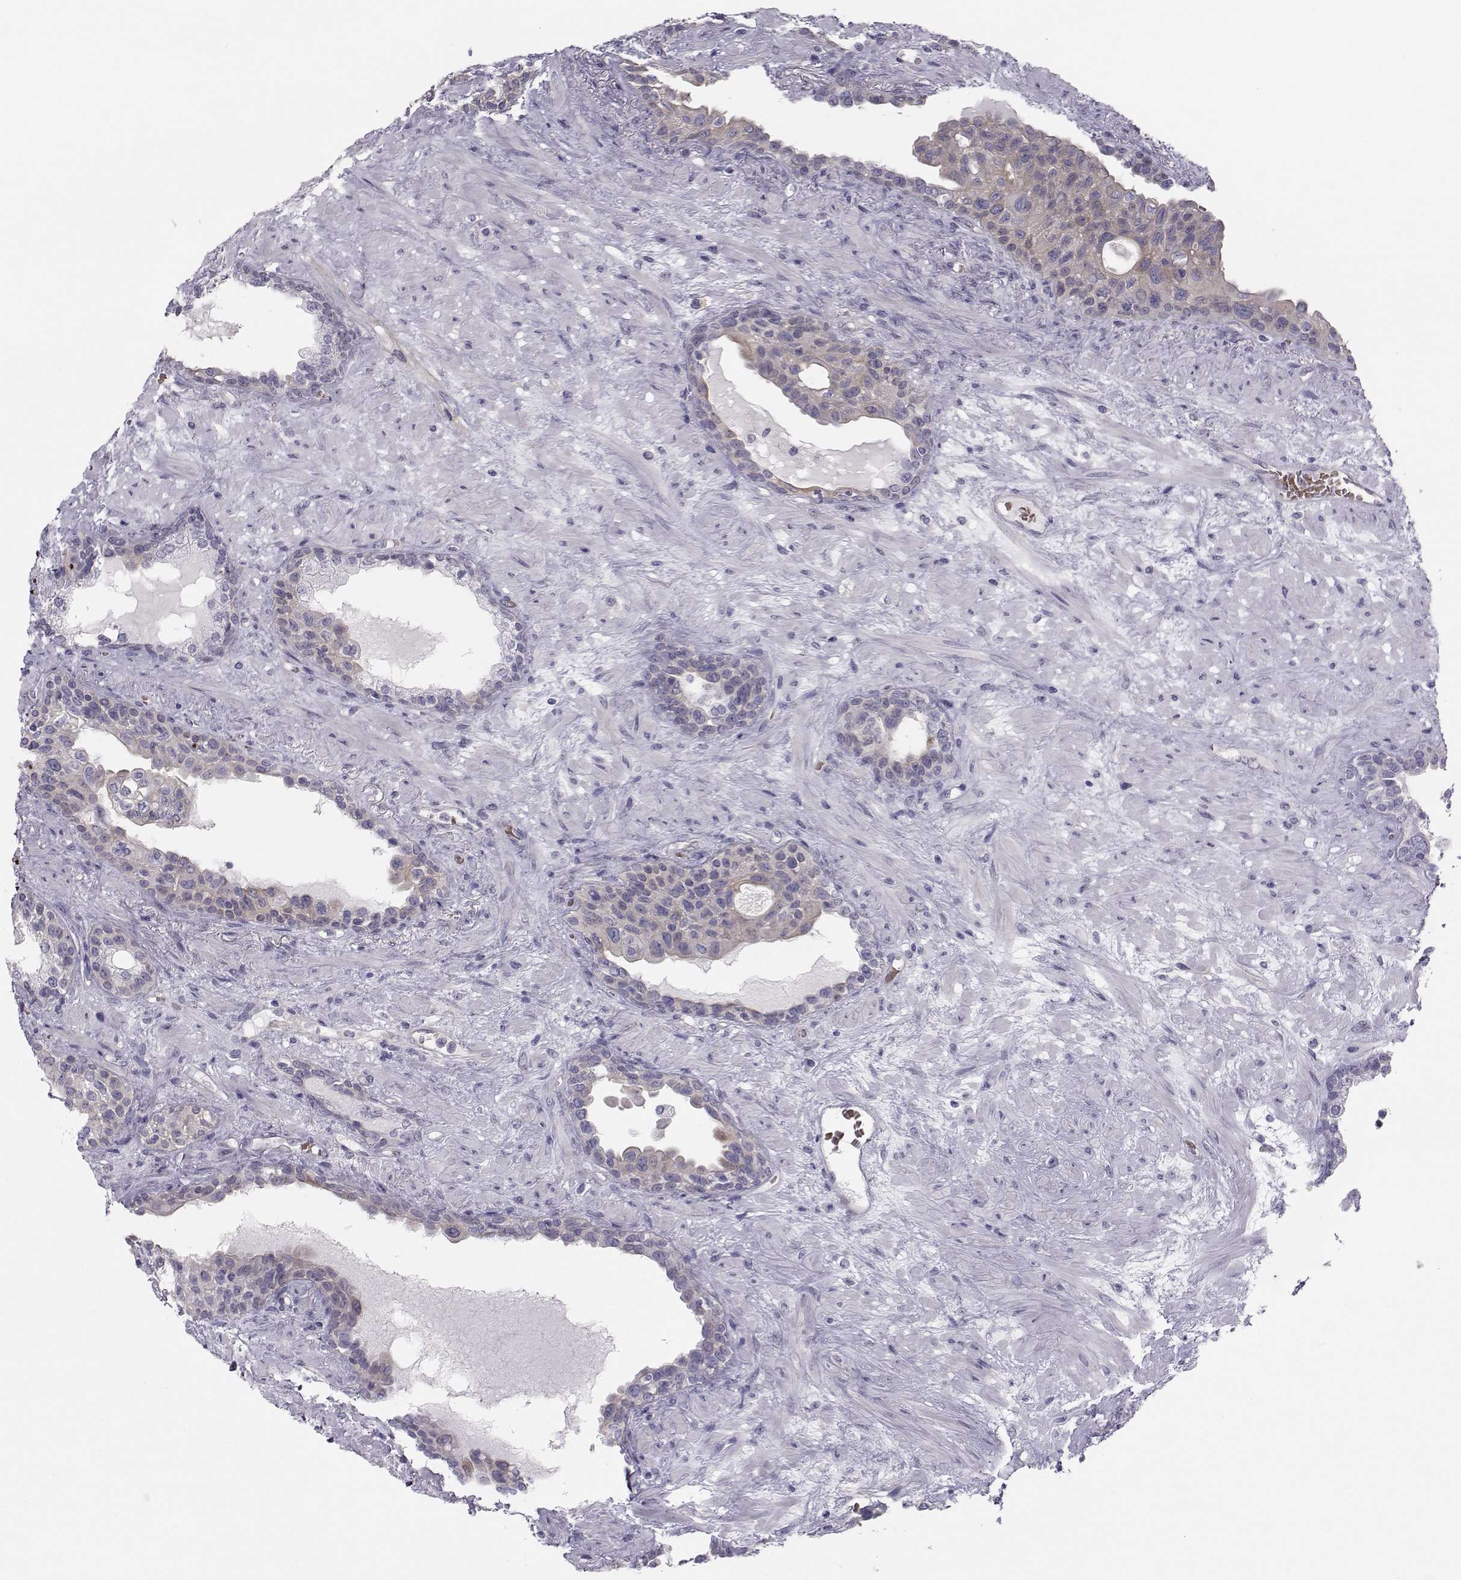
{"staining": {"intensity": "weak", "quantity": "25%-75%", "location": "cytoplasmic/membranous"}, "tissue": "prostate", "cell_type": "Glandular cells", "image_type": "normal", "snomed": [{"axis": "morphology", "description": "Normal tissue, NOS"}, {"axis": "topography", "description": "Prostate"}], "caption": "IHC (DAB) staining of benign prostate displays weak cytoplasmic/membranous protein positivity in about 25%-75% of glandular cells.", "gene": "GARIN3", "patient": {"sex": "male", "age": 63}}